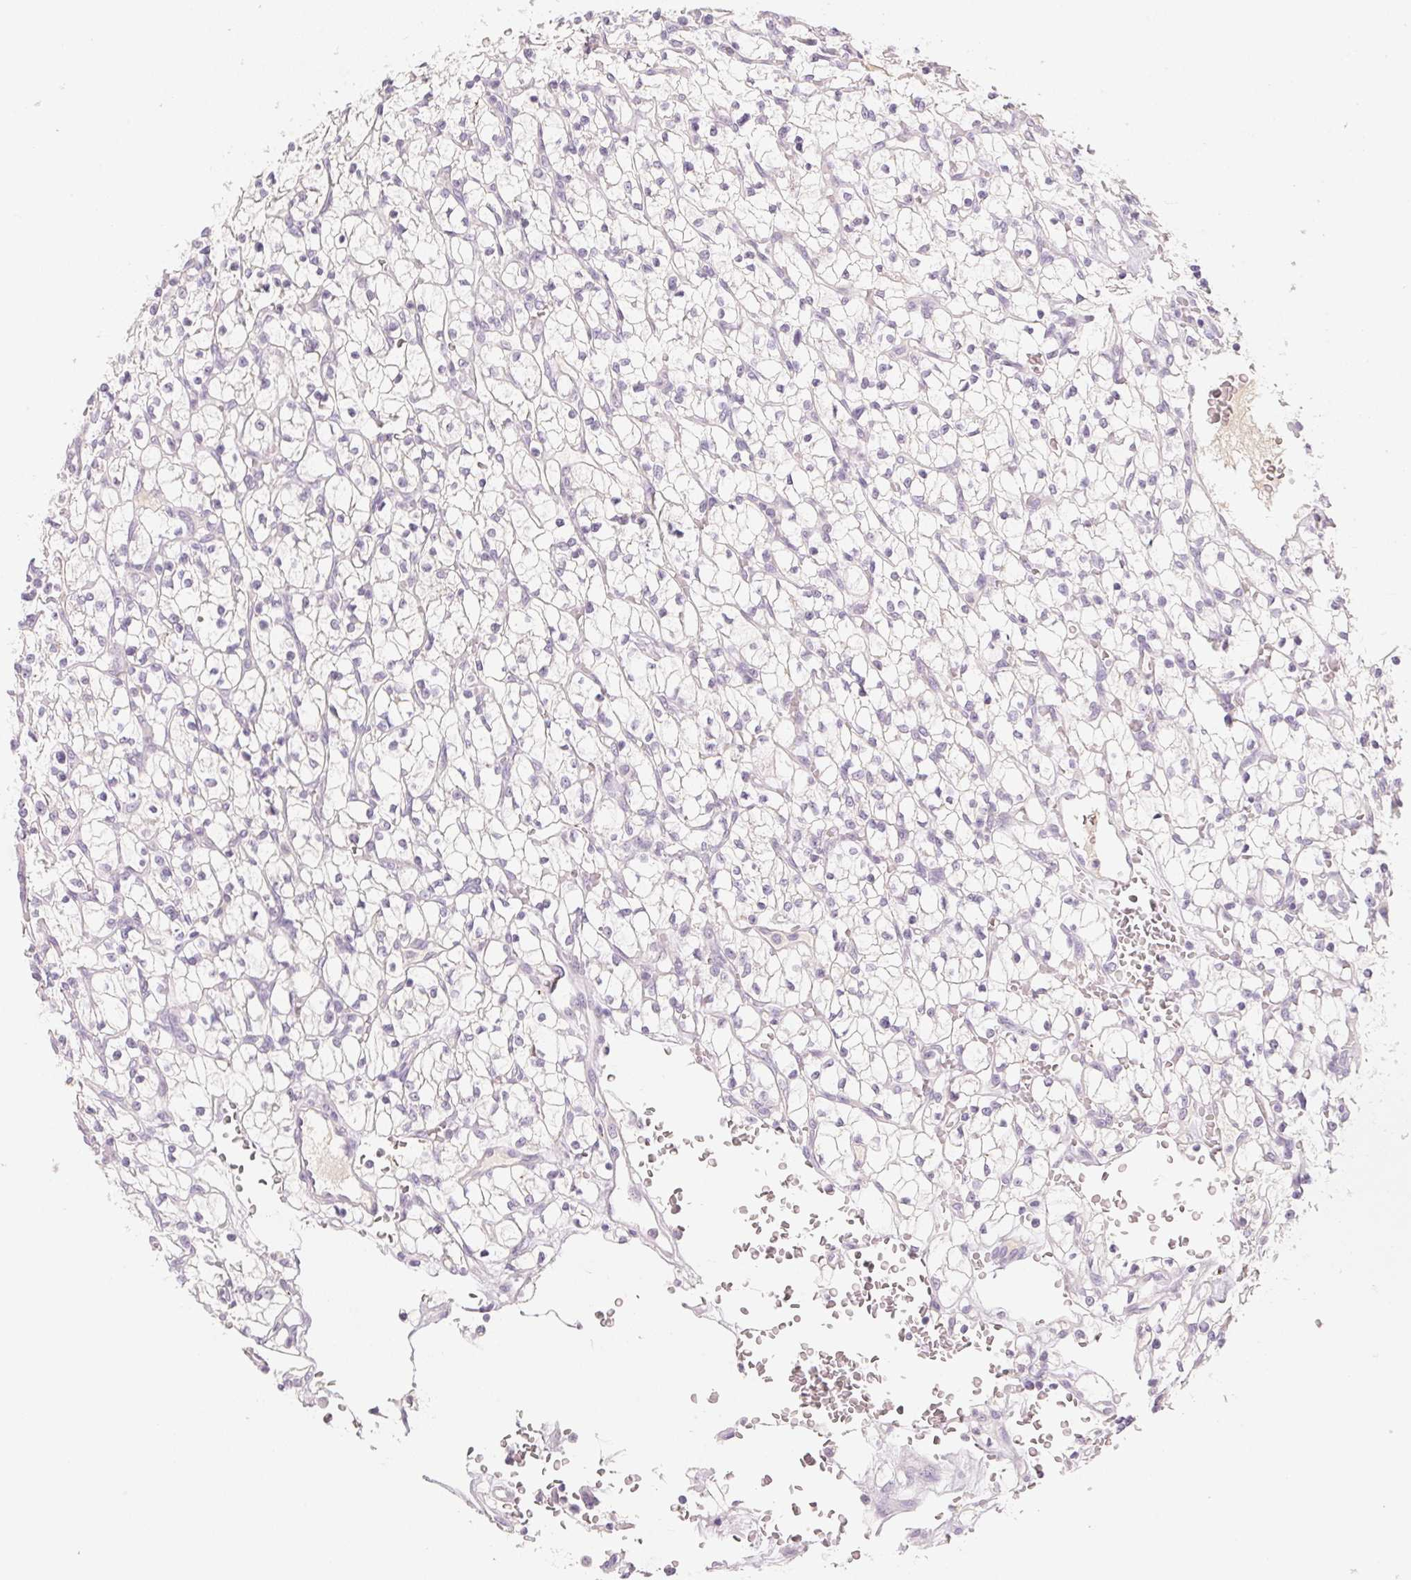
{"staining": {"intensity": "negative", "quantity": "none", "location": "none"}, "tissue": "renal cancer", "cell_type": "Tumor cells", "image_type": "cancer", "snomed": [{"axis": "morphology", "description": "Adenocarcinoma, NOS"}, {"axis": "topography", "description": "Kidney"}], "caption": "The image displays no staining of tumor cells in adenocarcinoma (renal).", "gene": "MCOLN3", "patient": {"sex": "female", "age": 64}}